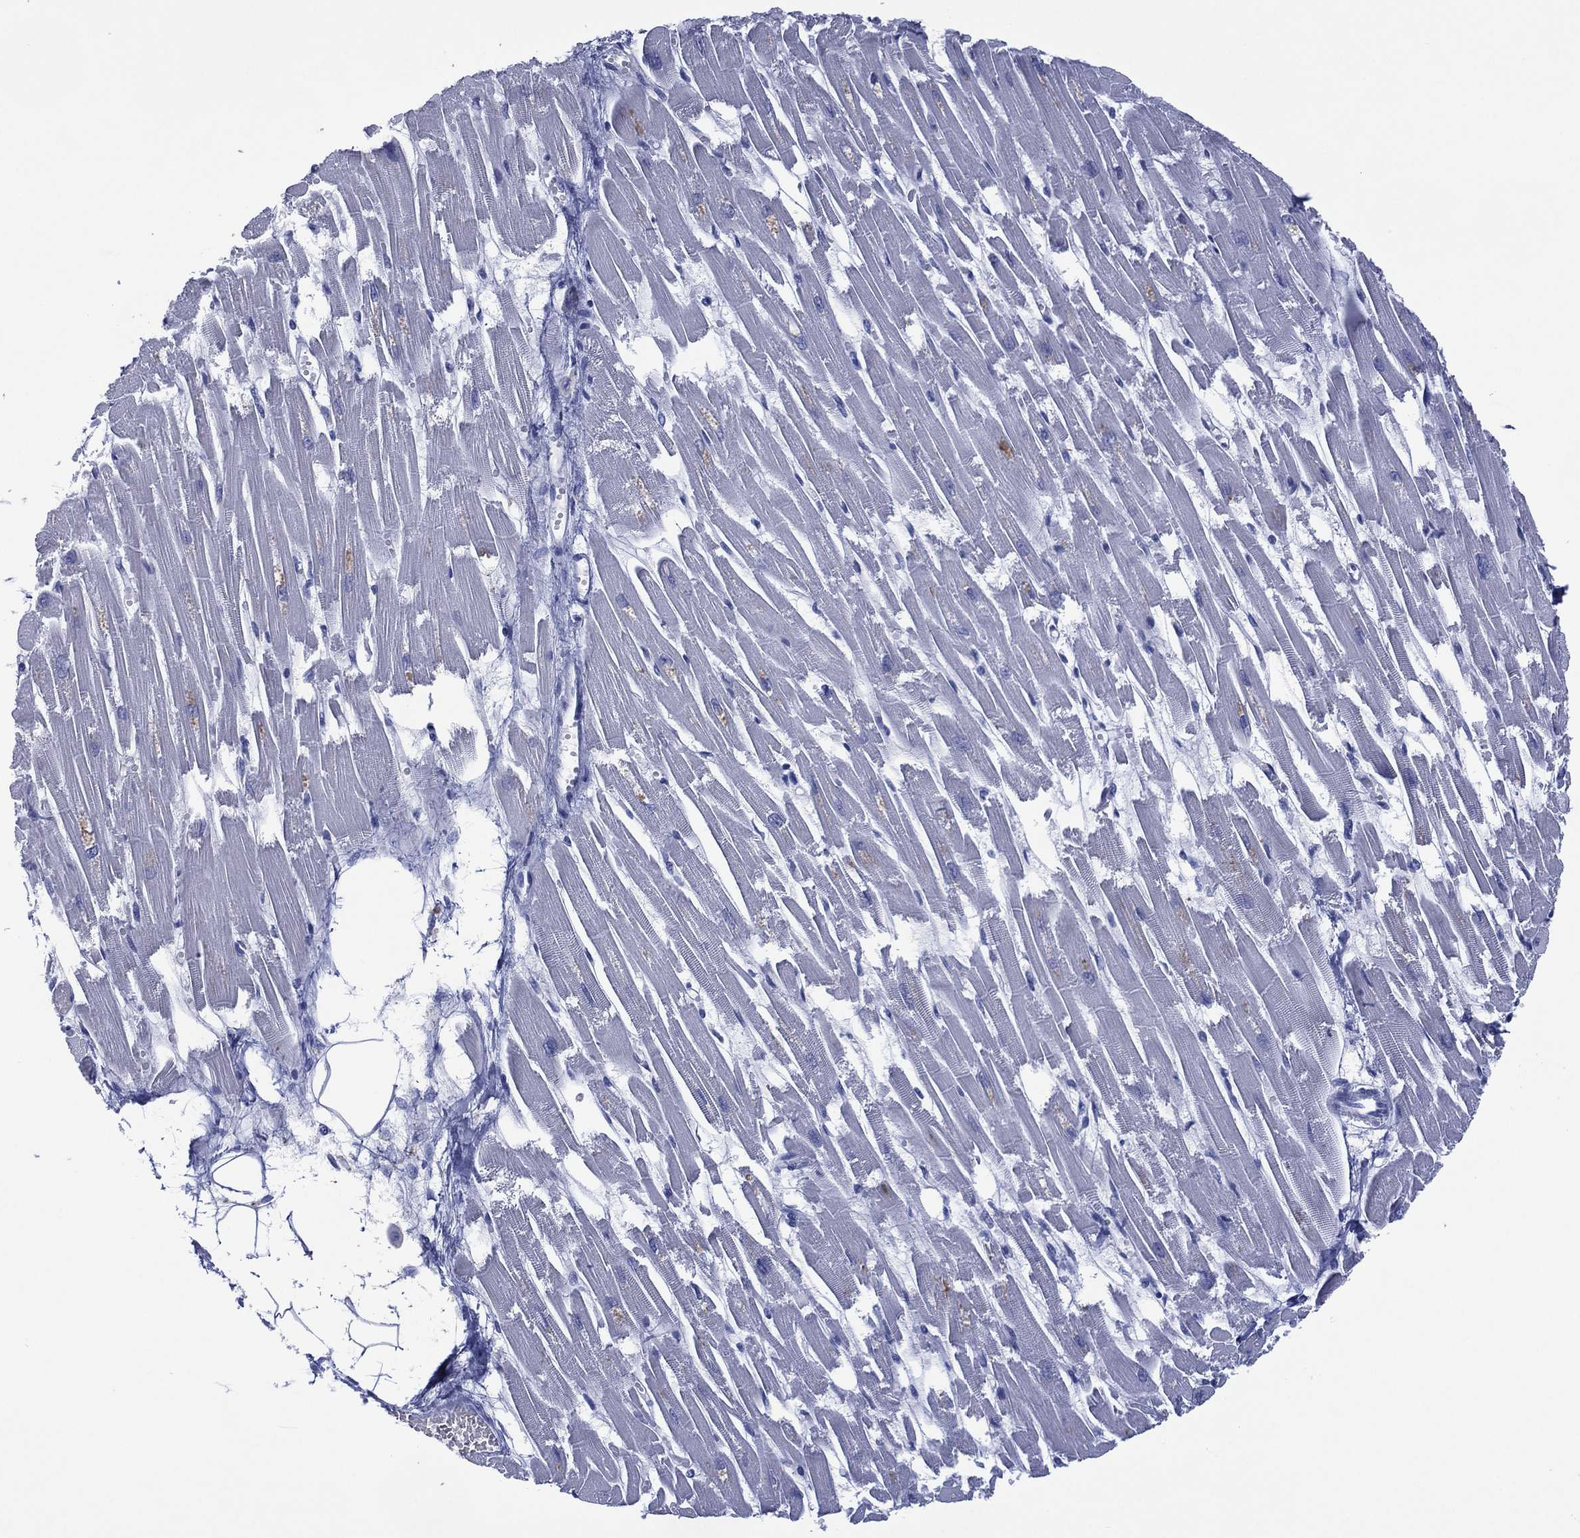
{"staining": {"intensity": "negative", "quantity": "none", "location": "none"}, "tissue": "heart muscle", "cell_type": "Cardiomyocytes", "image_type": "normal", "snomed": [{"axis": "morphology", "description": "Normal tissue, NOS"}, {"axis": "topography", "description": "Heart"}], "caption": "This is an immunohistochemistry histopathology image of unremarkable heart muscle. There is no expression in cardiomyocytes.", "gene": "SIGLECL1", "patient": {"sex": "female", "age": 52}}